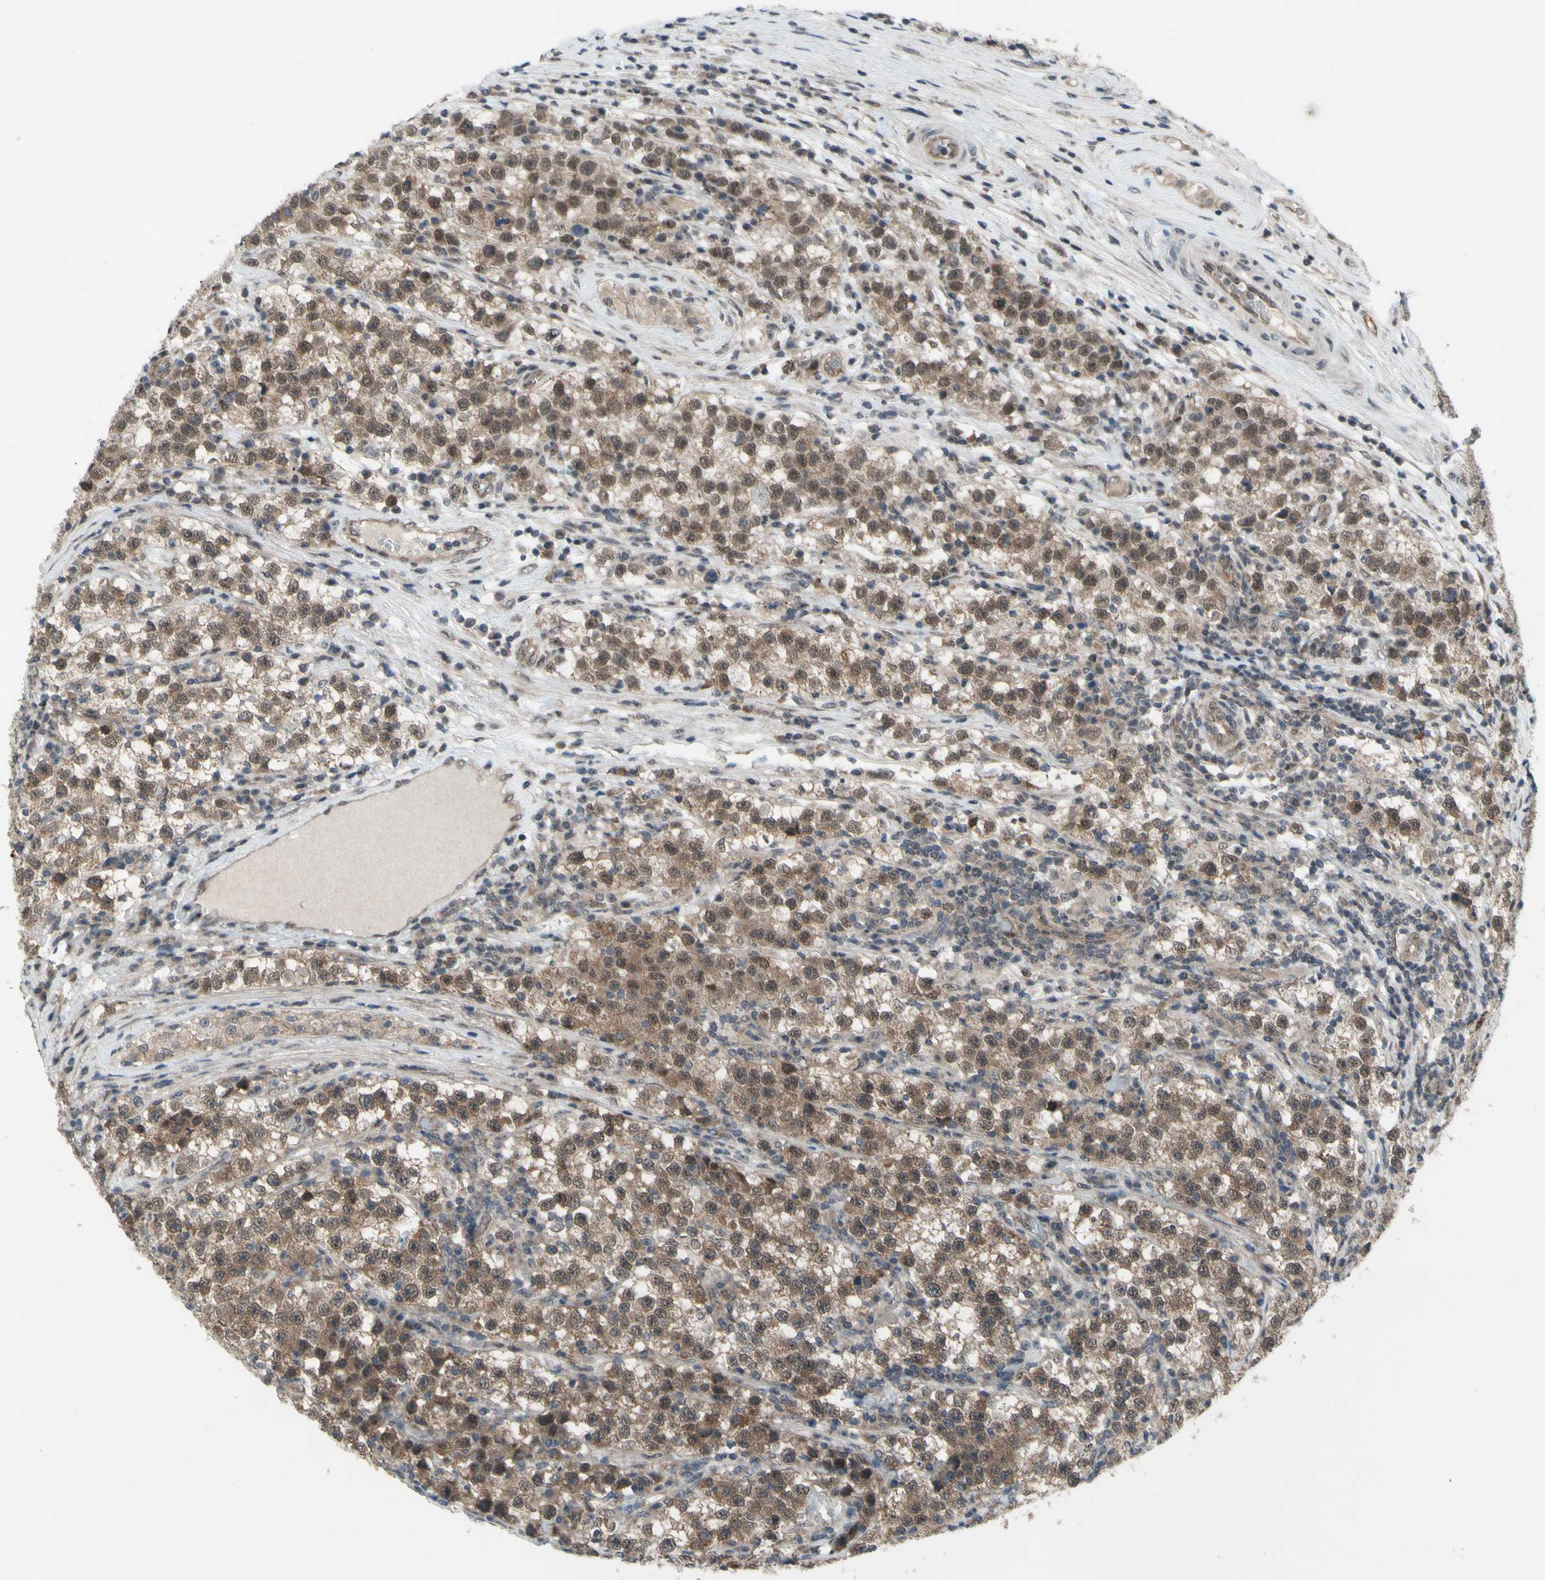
{"staining": {"intensity": "moderate", "quantity": ">75%", "location": "cytoplasmic/membranous"}, "tissue": "testis cancer", "cell_type": "Tumor cells", "image_type": "cancer", "snomed": [{"axis": "morphology", "description": "Seminoma, NOS"}, {"axis": "topography", "description": "Testis"}], "caption": "There is medium levels of moderate cytoplasmic/membranous expression in tumor cells of testis seminoma, as demonstrated by immunohistochemical staining (brown color).", "gene": "TRDMT1", "patient": {"sex": "male", "age": 22}}